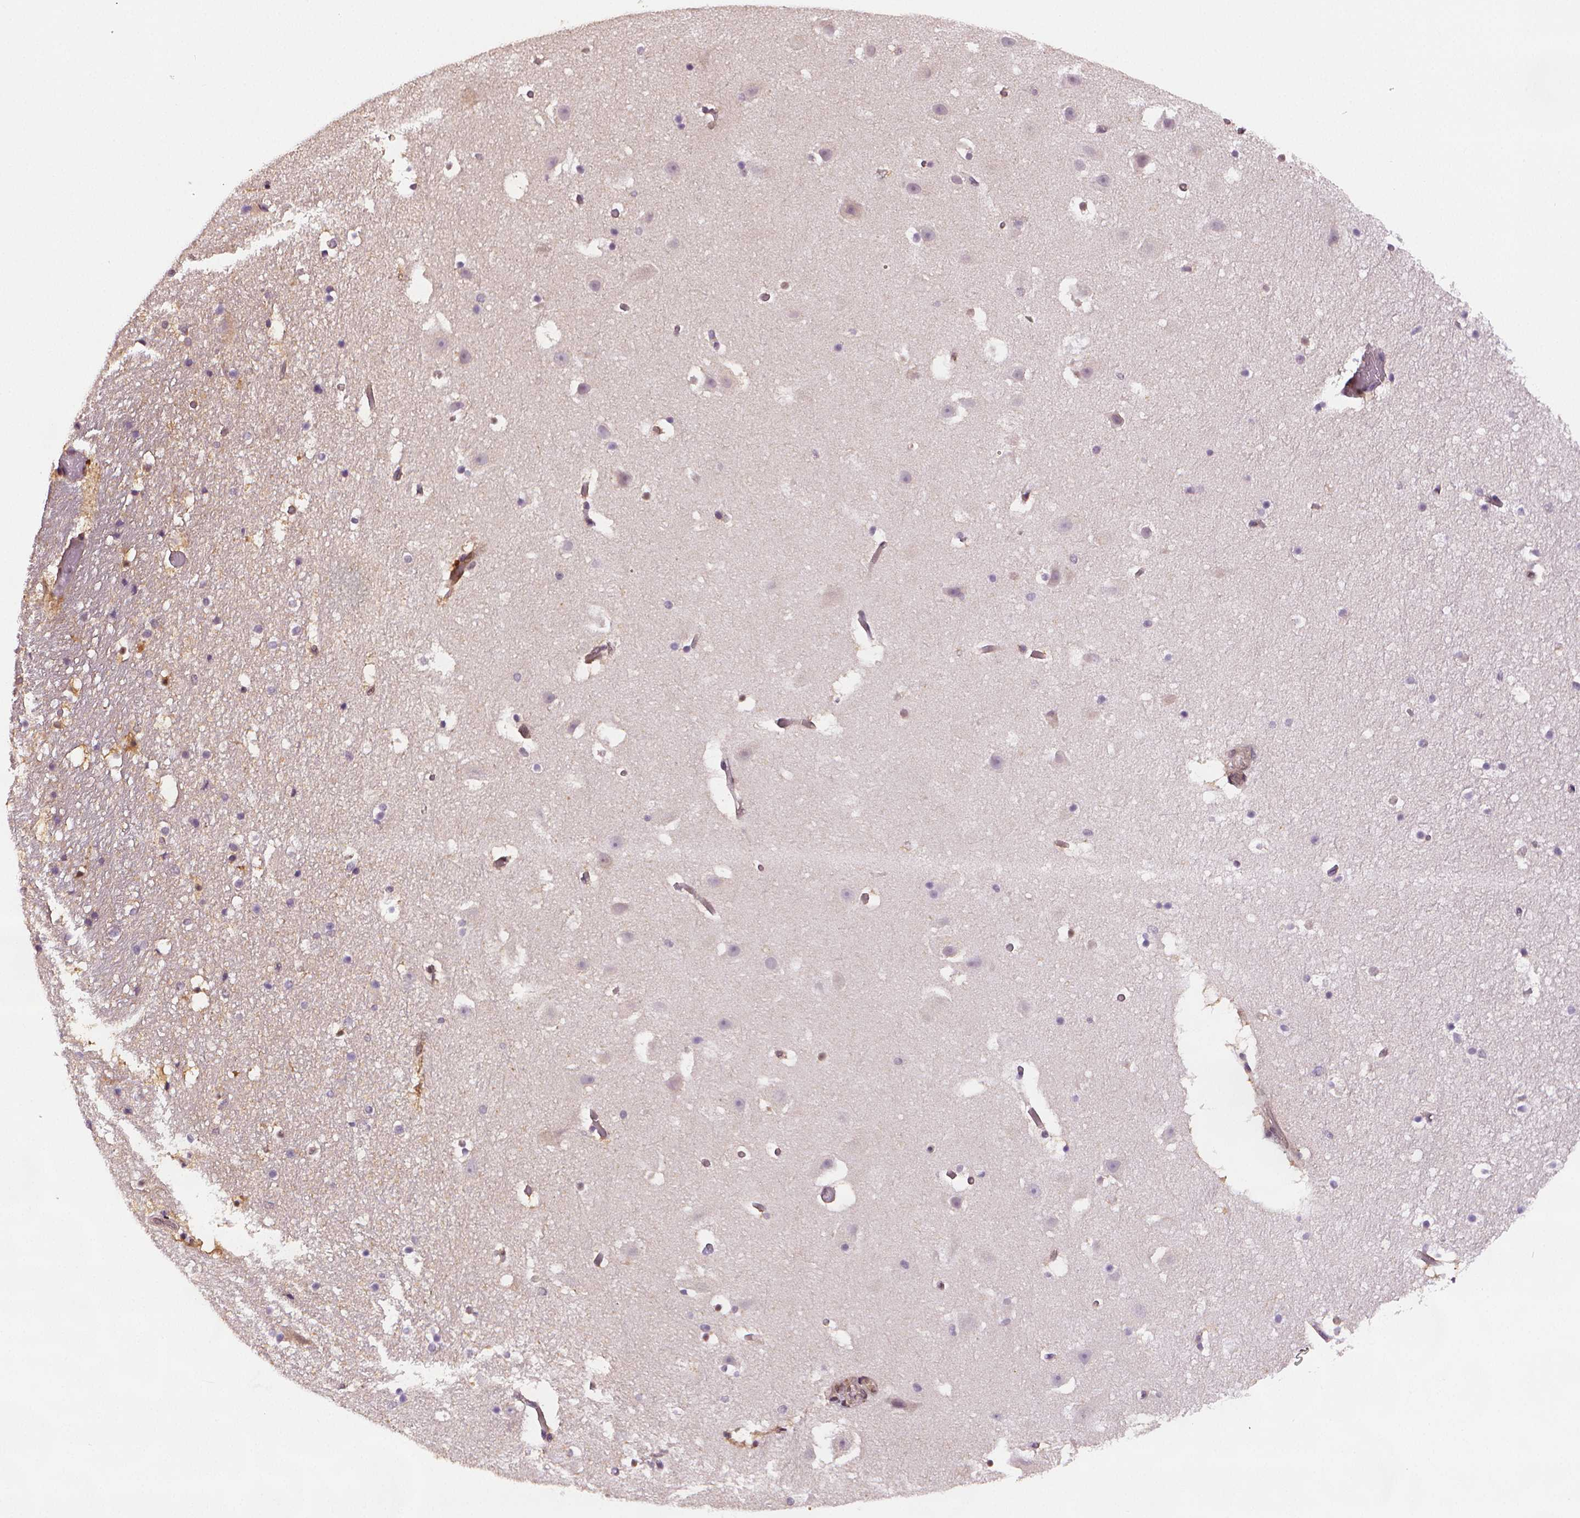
{"staining": {"intensity": "negative", "quantity": "none", "location": "none"}, "tissue": "hippocampus", "cell_type": "Glial cells", "image_type": "normal", "snomed": [{"axis": "morphology", "description": "Normal tissue, NOS"}, {"axis": "topography", "description": "Hippocampus"}], "caption": "Immunohistochemical staining of normal human hippocampus displays no significant staining in glial cells. (Immunohistochemistry (ihc), brightfield microscopy, high magnification).", "gene": "STAT3", "patient": {"sex": "male", "age": 26}}